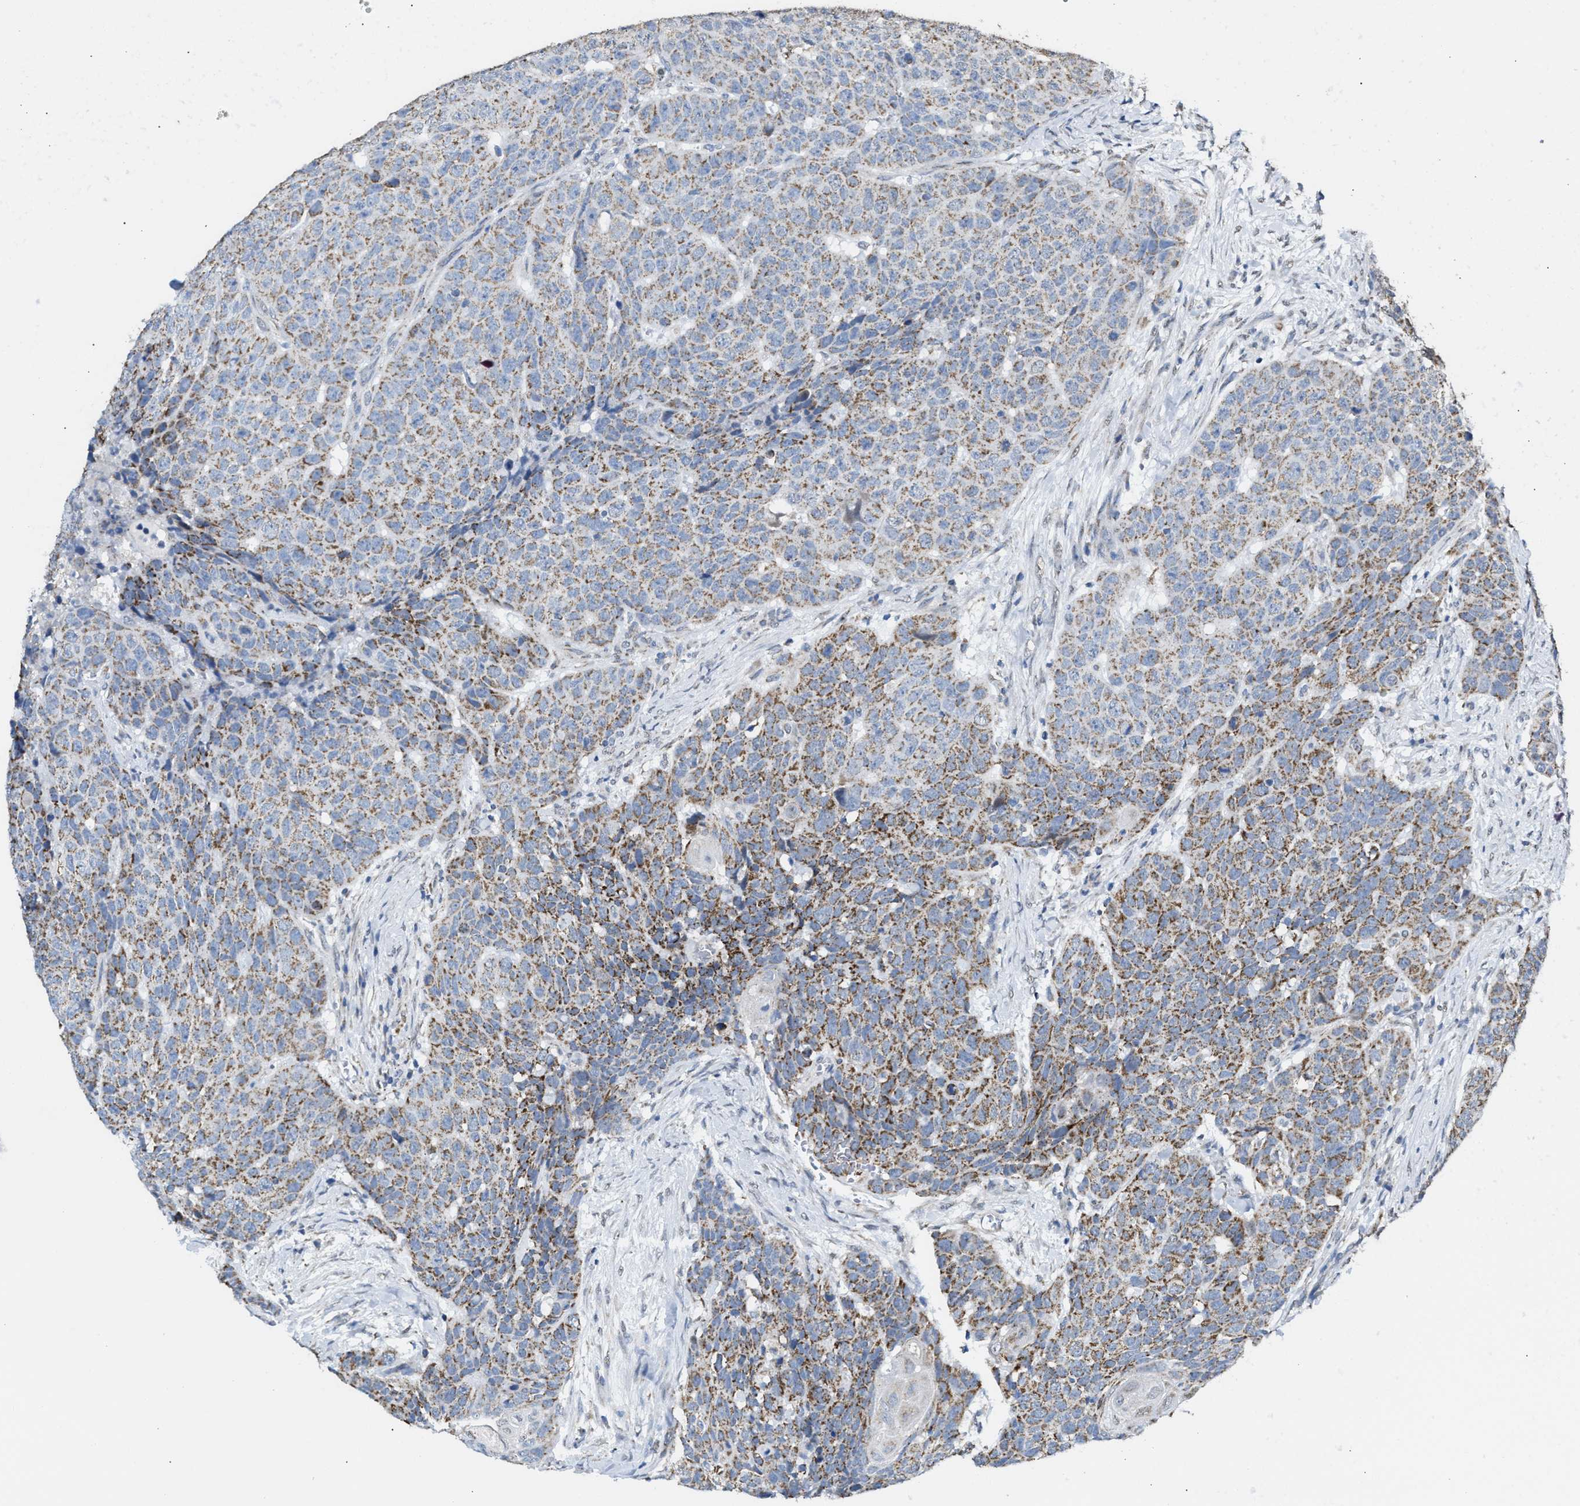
{"staining": {"intensity": "moderate", "quantity": ">75%", "location": "cytoplasmic/membranous"}, "tissue": "head and neck cancer", "cell_type": "Tumor cells", "image_type": "cancer", "snomed": [{"axis": "morphology", "description": "Squamous cell carcinoma, NOS"}, {"axis": "topography", "description": "Head-Neck"}], "caption": "Squamous cell carcinoma (head and neck) stained for a protein (brown) demonstrates moderate cytoplasmic/membranous positive positivity in approximately >75% of tumor cells.", "gene": "TACO1", "patient": {"sex": "male", "age": 66}}